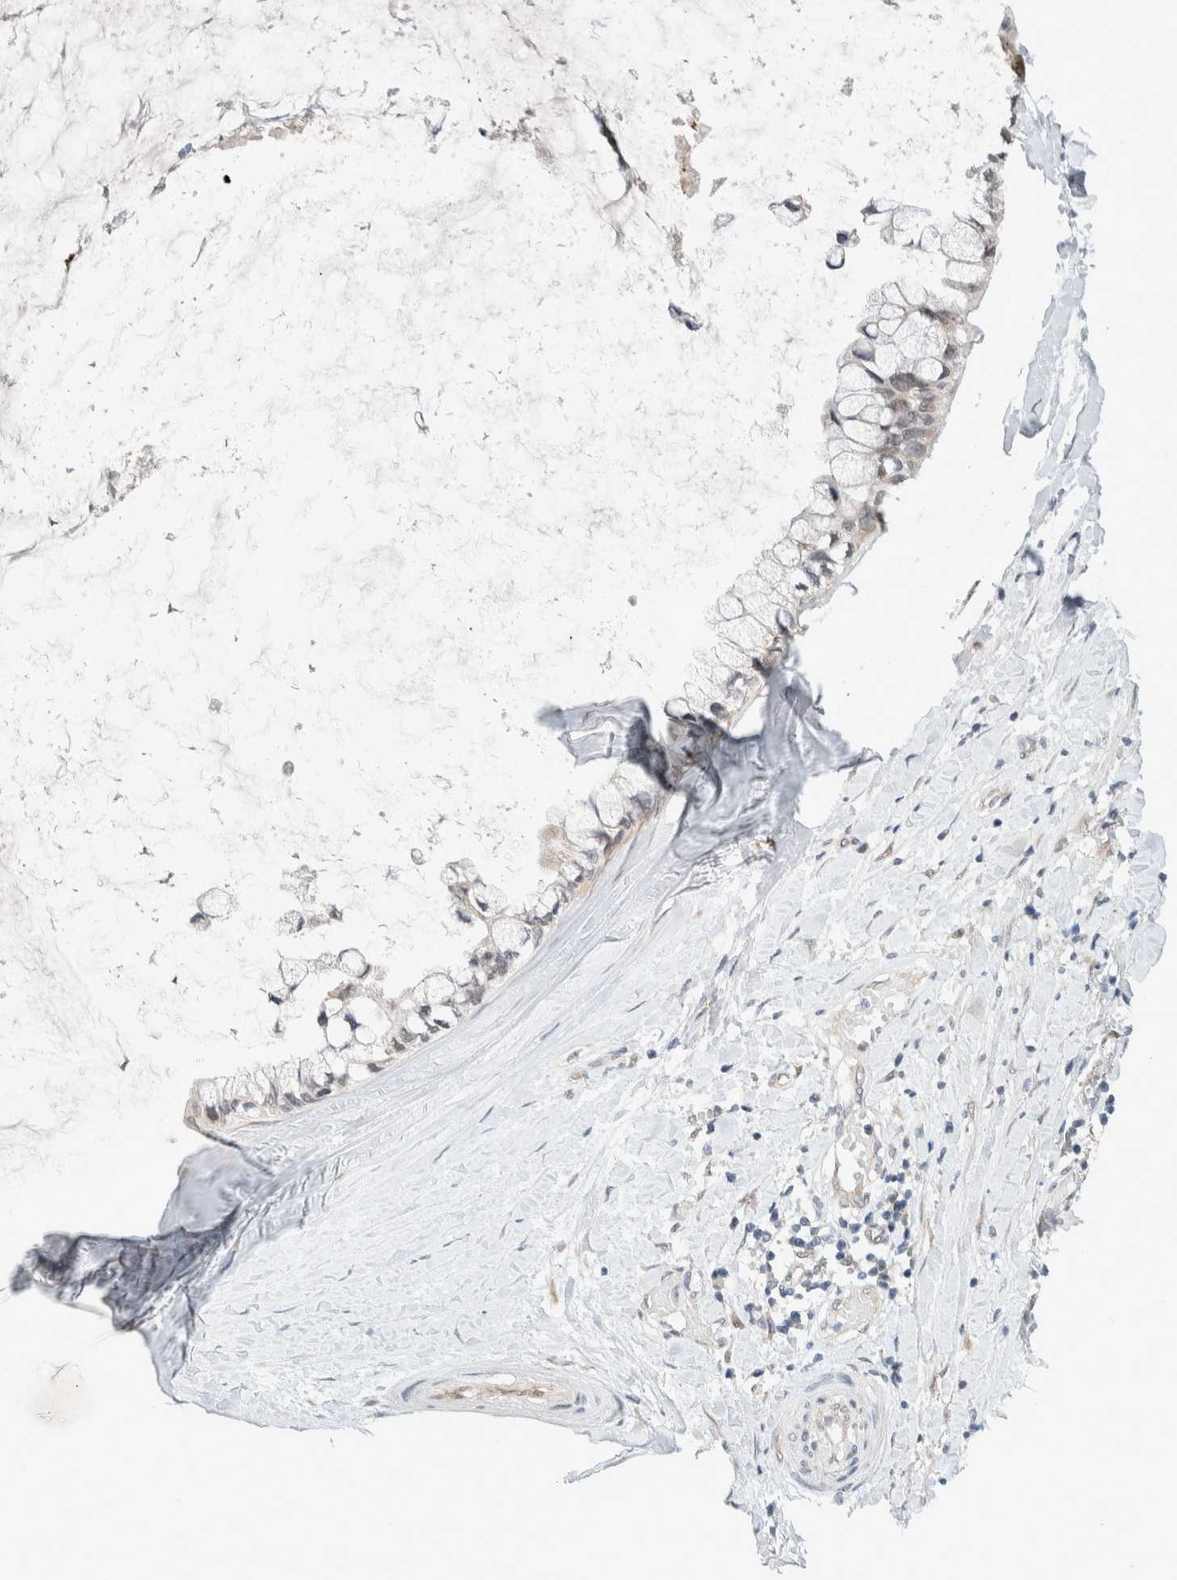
{"staining": {"intensity": "weak", "quantity": "<25%", "location": "nuclear"}, "tissue": "ovarian cancer", "cell_type": "Tumor cells", "image_type": "cancer", "snomed": [{"axis": "morphology", "description": "Cystadenocarcinoma, mucinous, NOS"}, {"axis": "topography", "description": "Ovary"}], "caption": "Immunohistochemical staining of ovarian cancer (mucinous cystadenocarcinoma) exhibits no significant staining in tumor cells. (DAB (3,3'-diaminobenzidine) immunohistochemistry (IHC) visualized using brightfield microscopy, high magnification).", "gene": "EIF4G3", "patient": {"sex": "female", "age": 39}}